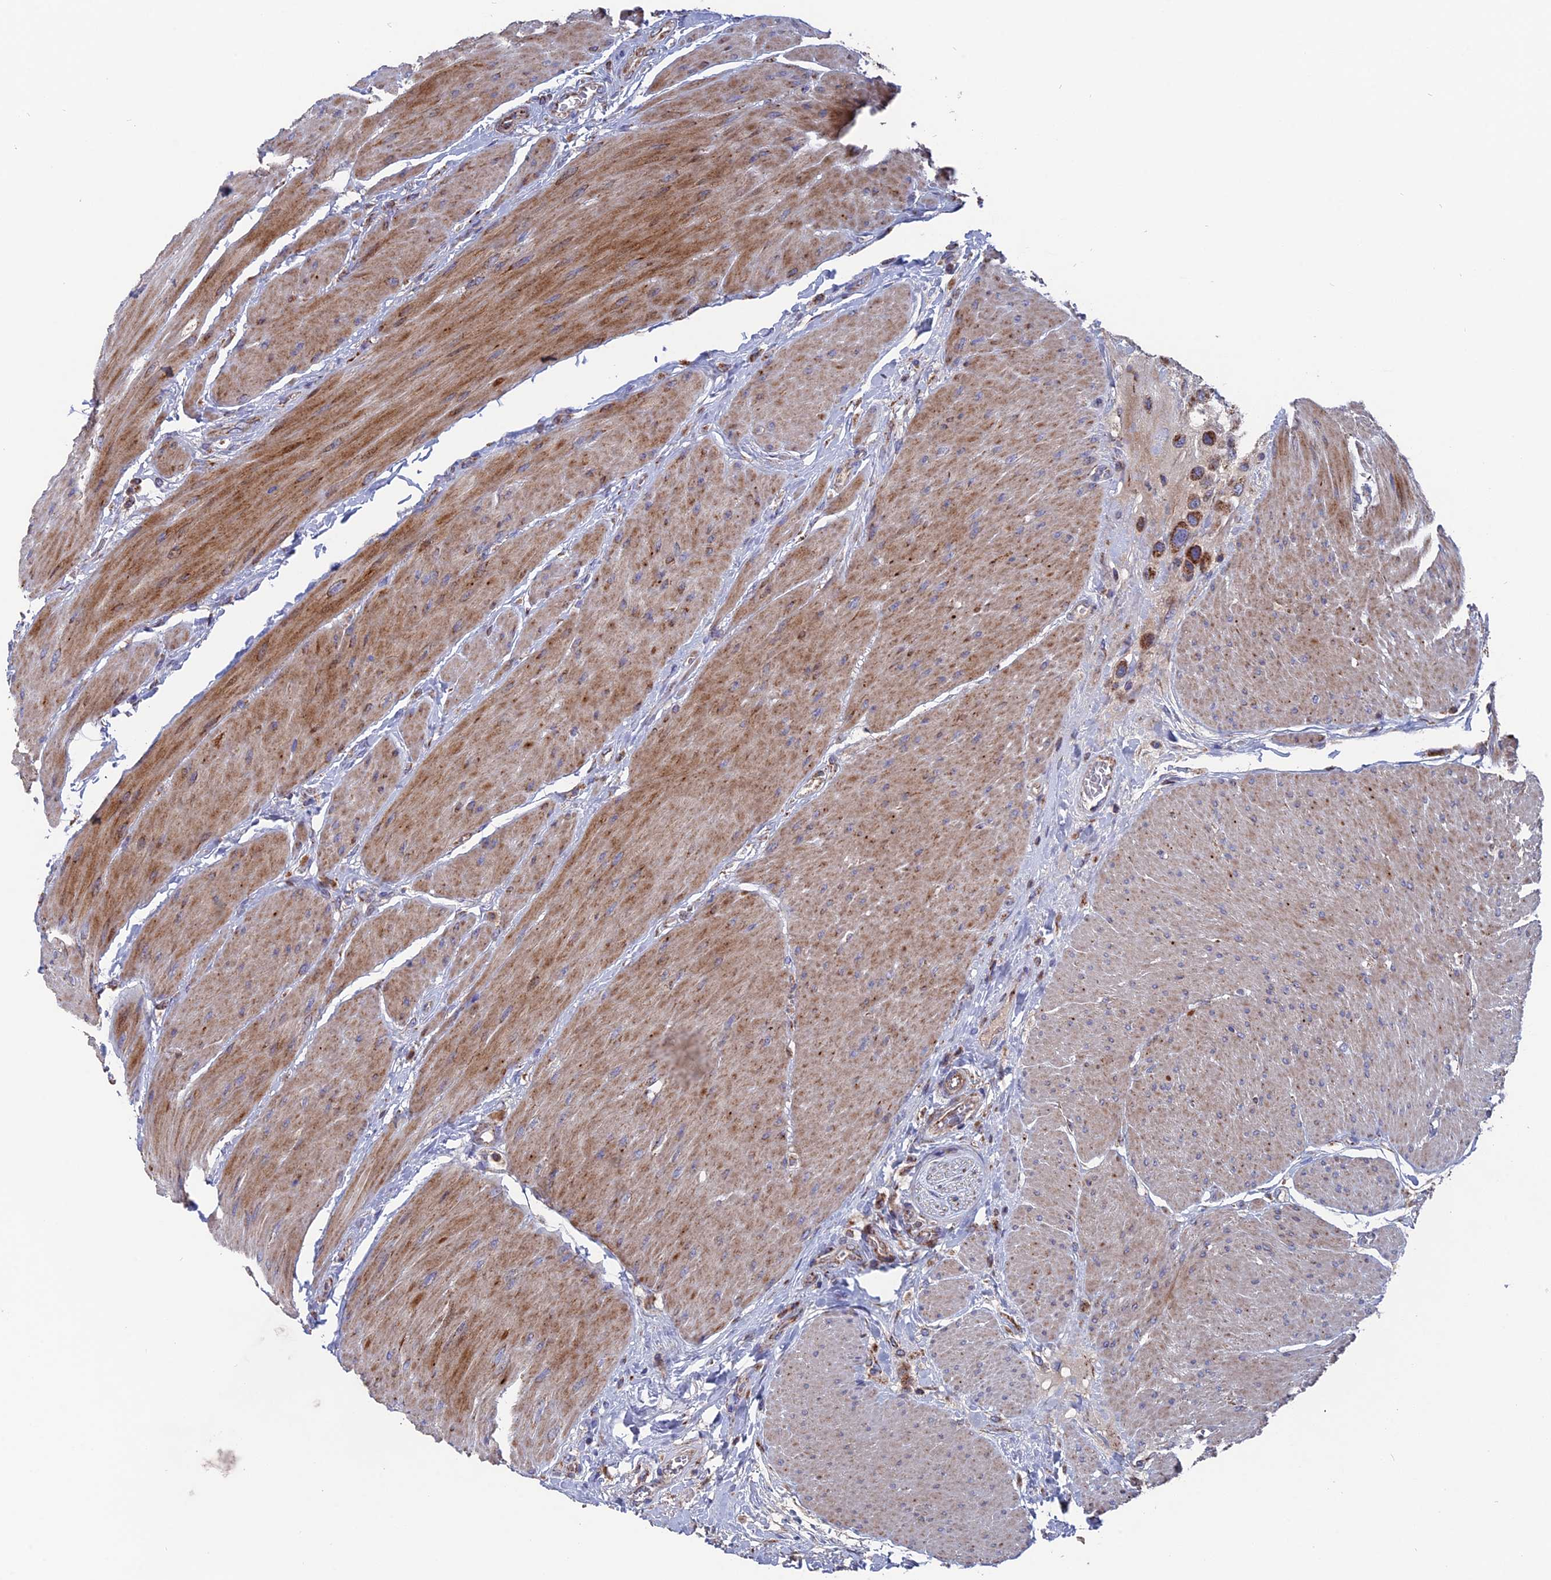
{"staining": {"intensity": "strong", "quantity": ">75%", "location": "cytoplasmic/membranous"}, "tissue": "urothelial cancer", "cell_type": "Tumor cells", "image_type": "cancer", "snomed": [{"axis": "morphology", "description": "Urothelial carcinoma, High grade"}, {"axis": "topography", "description": "Urinary bladder"}], "caption": "Approximately >75% of tumor cells in urothelial cancer display strong cytoplasmic/membranous protein staining as visualized by brown immunohistochemical staining.", "gene": "TGFA", "patient": {"sex": "male", "age": 50}}